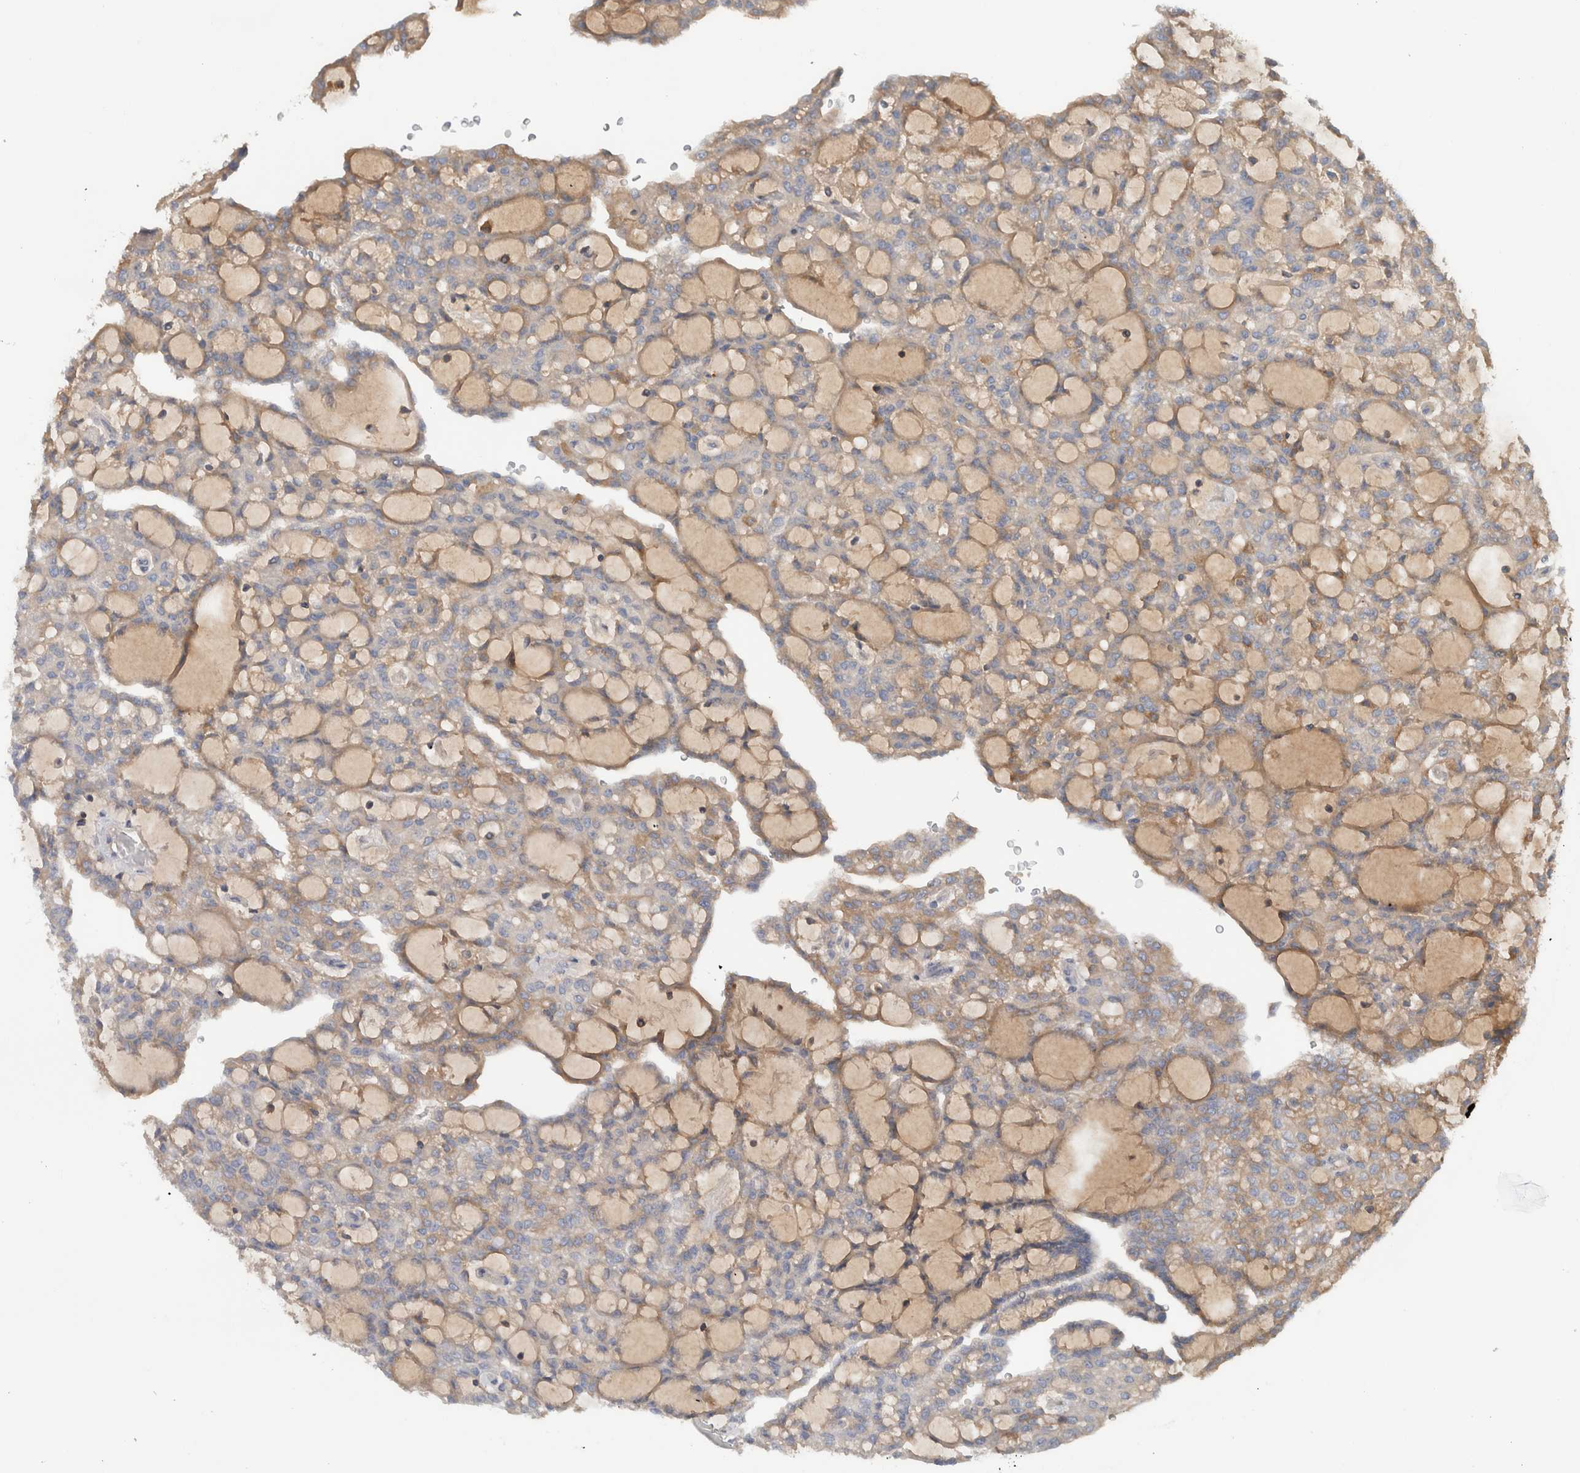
{"staining": {"intensity": "weak", "quantity": "25%-75%", "location": "cytoplasmic/membranous"}, "tissue": "renal cancer", "cell_type": "Tumor cells", "image_type": "cancer", "snomed": [{"axis": "morphology", "description": "Adenocarcinoma, NOS"}, {"axis": "topography", "description": "Kidney"}], "caption": "Renal adenocarcinoma tissue shows weak cytoplasmic/membranous staining in approximately 25%-75% of tumor cells, visualized by immunohistochemistry. (Brightfield microscopy of DAB IHC at high magnification).", "gene": "CFI", "patient": {"sex": "male", "age": 63}}